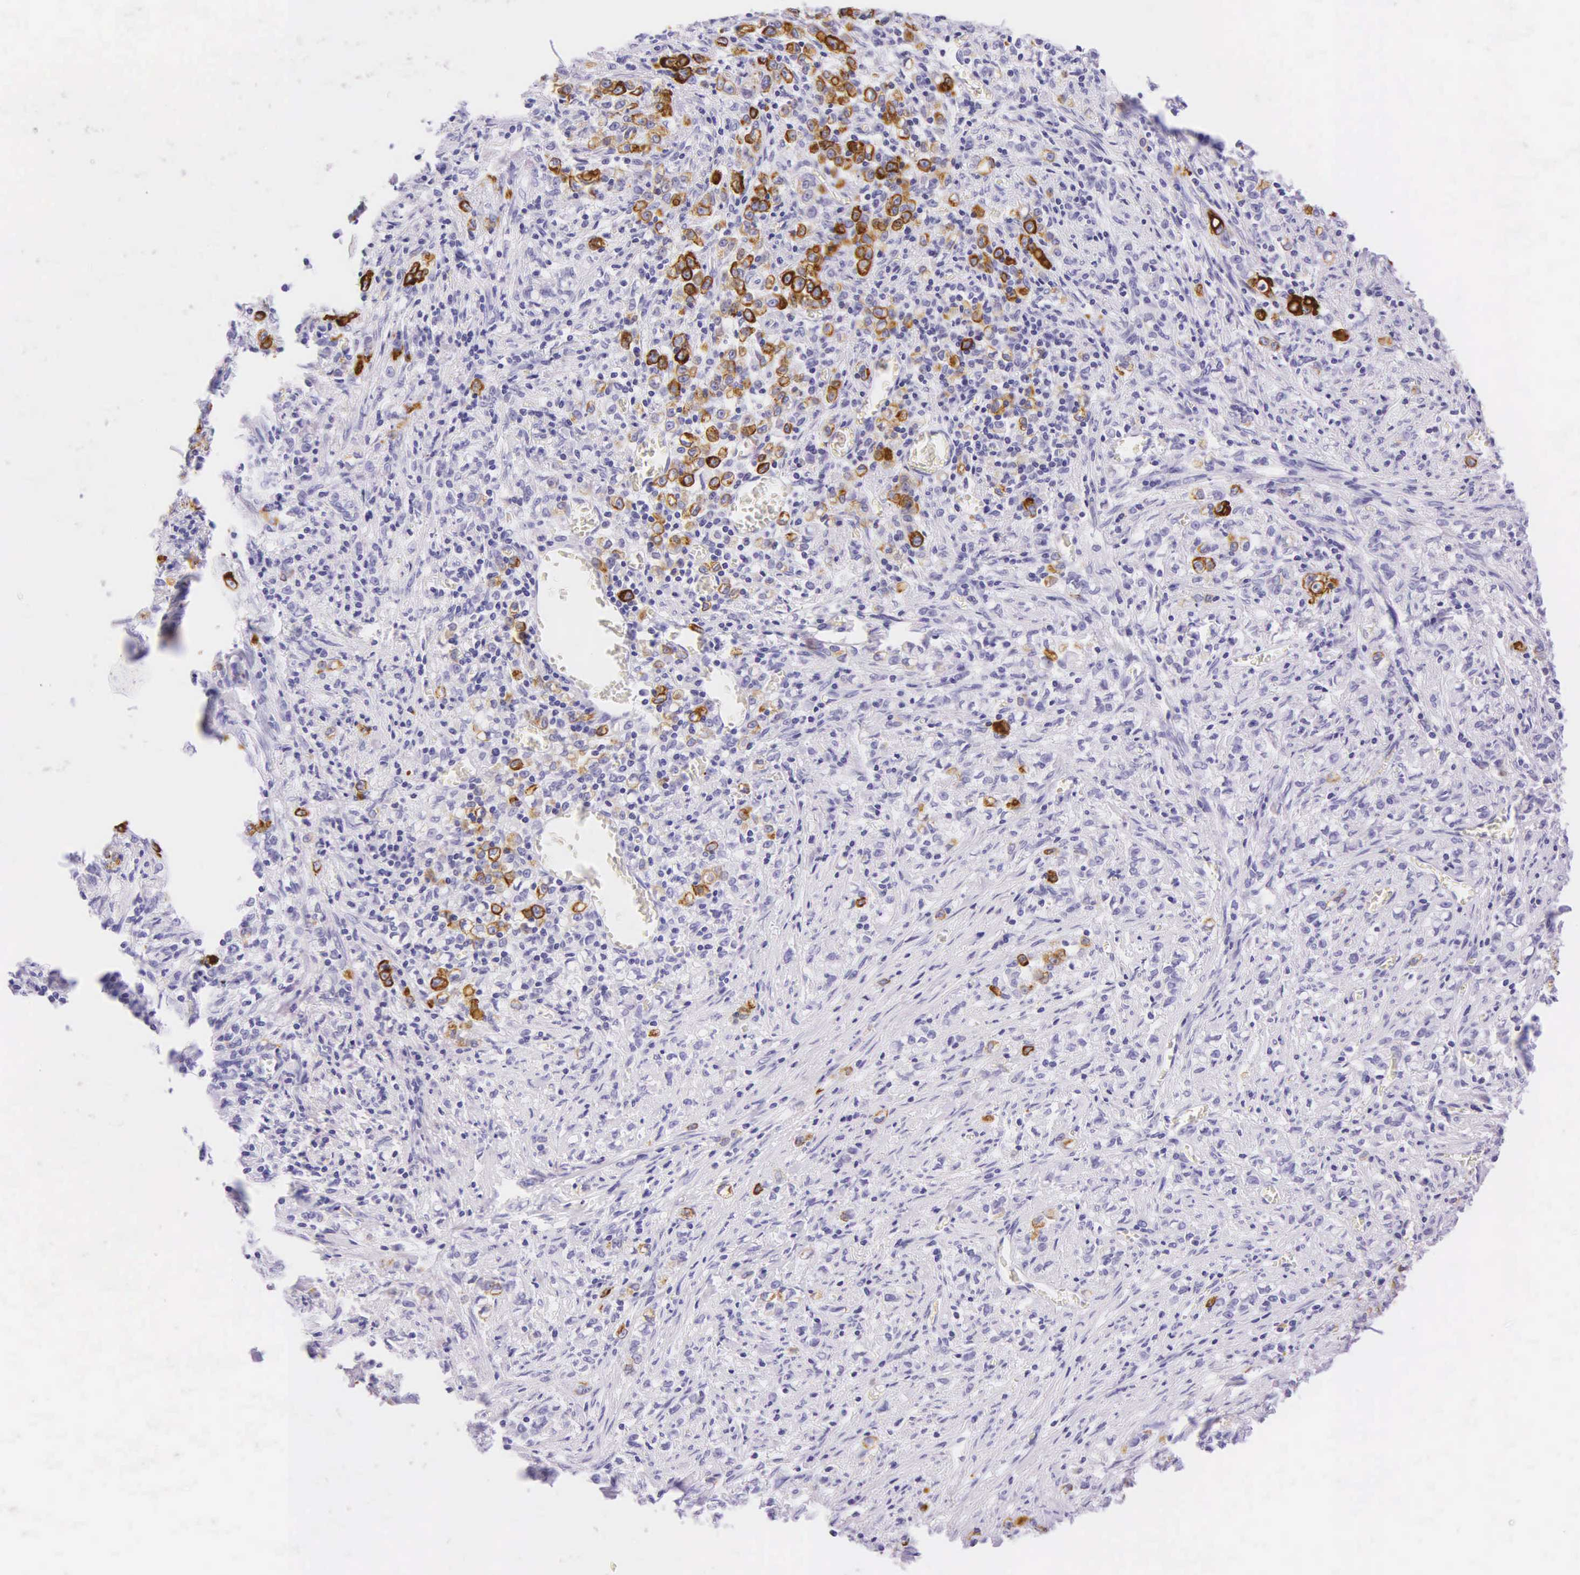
{"staining": {"intensity": "strong", "quantity": ">75%", "location": "cytoplasmic/membranous"}, "tissue": "stomach cancer", "cell_type": "Tumor cells", "image_type": "cancer", "snomed": [{"axis": "morphology", "description": "Adenocarcinoma, NOS"}, {"axis": "topography", "description": "Stomach"}], "caption": "Stomach adenocarcinoma stained with immunohistochemistry (IHC) demonstrates strong cytoplasmic/membranous positivity in approximately >75% of tumor cells.", "gene": "KRT20", "patient": {"sex": "male", "age": 72}}